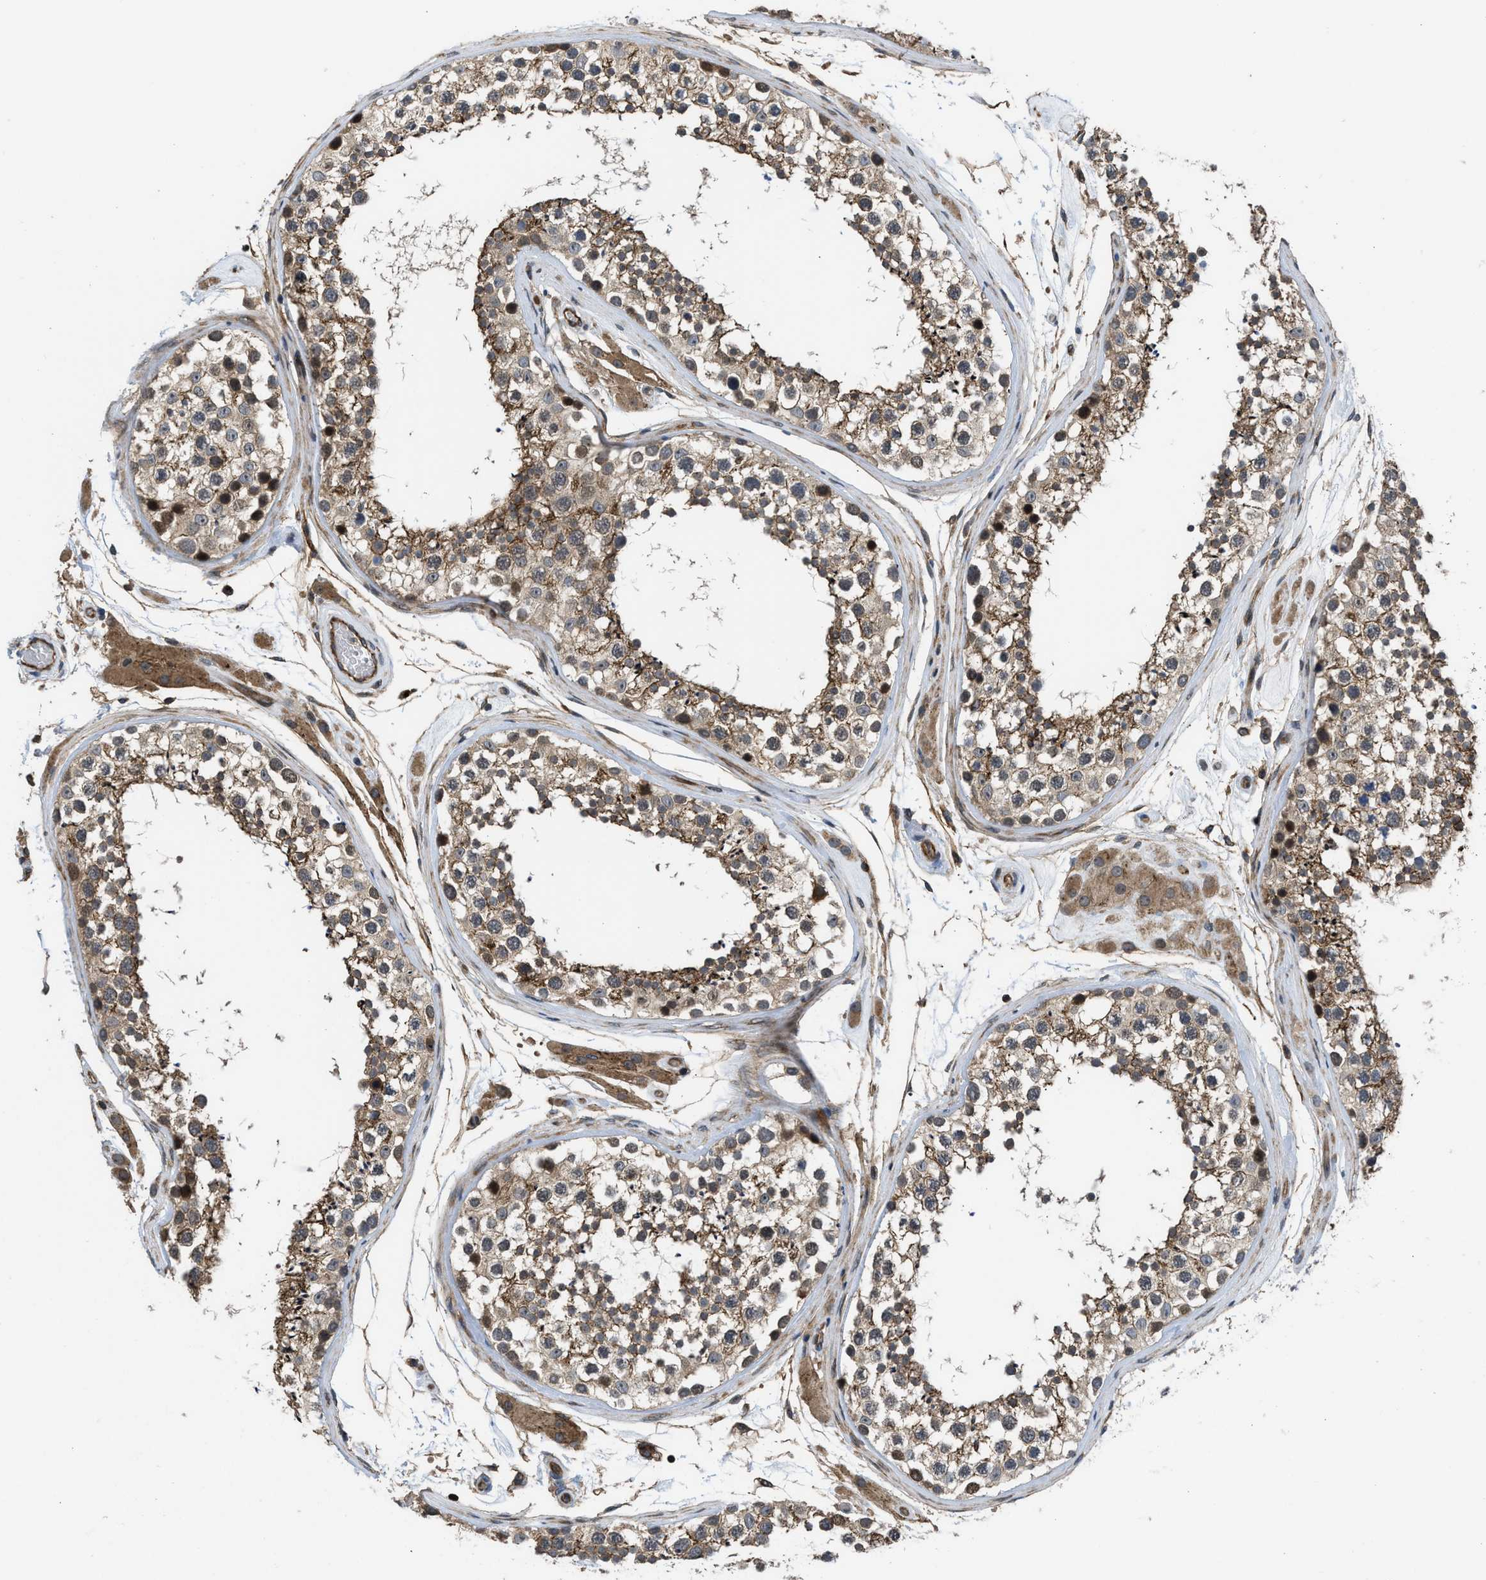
{"staining": {"intensity": "moderate", "quantity": ">75%", "location": "cytoplasmic/membranous,nuclear"}, "tissue": "testis", "cell_type": "Cells in seminiferous ducts", "image_type": "normal", "snomed": [{"axis": "morphology", "description": "Normal tissue, NOS"}, {"axis": "topography", "description": "Testis"}], "caption": "The photomicrograph exhibits staining of normal testis, revealing moderate cytoplasmic/membranous,nuclear protein expression (brown color) within cells in seminiferous ducts. (DAB (3,3'-diaminobenzidine) IHC with brightfield microscopy, high magnification).", "gene": "GPATCH2L", "patient": {"sex": "male", "age": 46}}